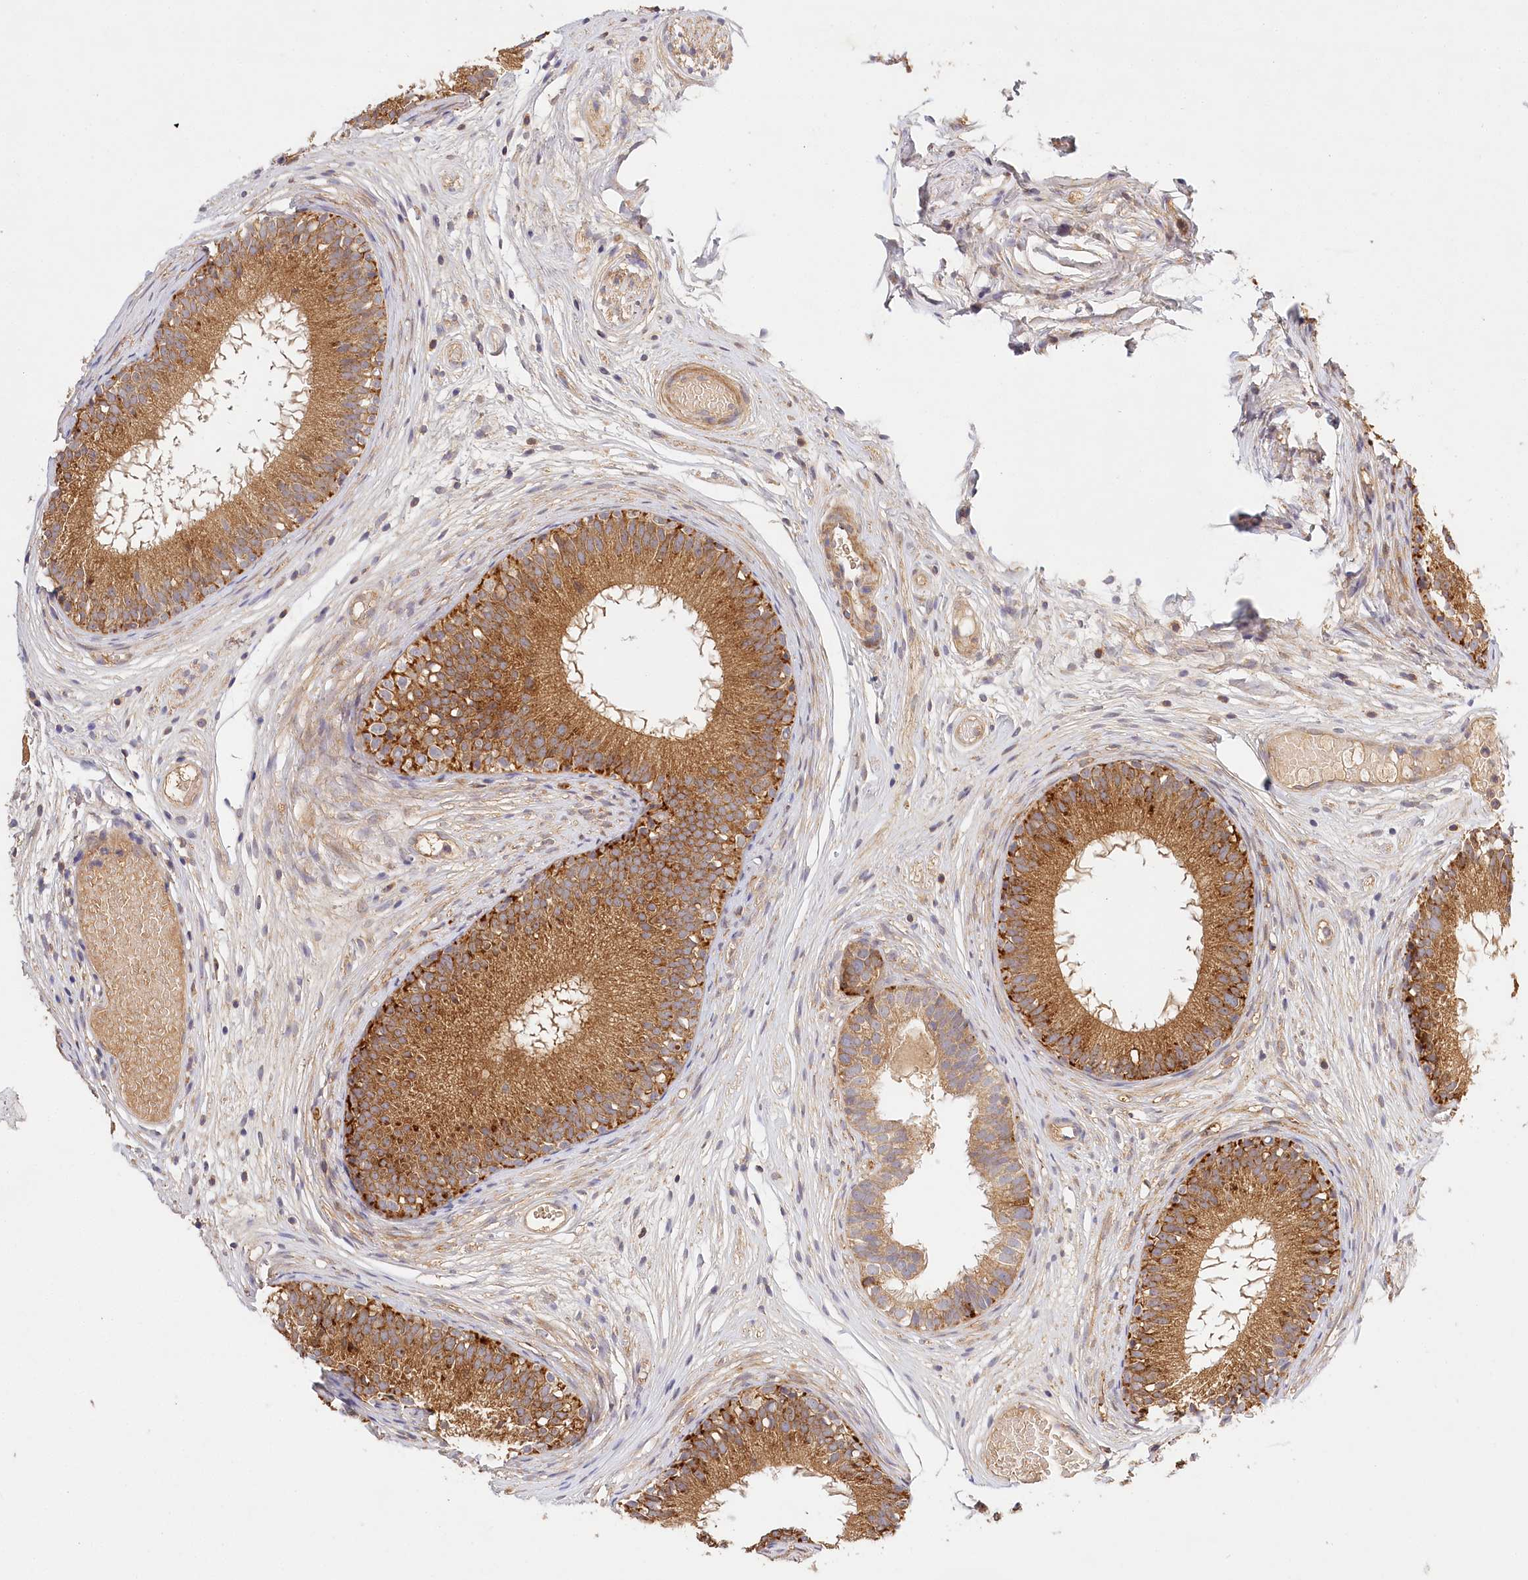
{"staining": {"intensity": "moderate", "quantity": ">75%", "location": "cytoplasmic/membranous"}, "tissue": "epididymis", "cell_type": "Glandular cells", "image_type": "normal", "snomed": [{"axis": "morphology", "description": "Normal tissue, NOS"}, {"axis": "morphology", "description": "Atrophy, NOS"}, {"axis": "topography", "description": "Testis"}, {"axis": "topography", "description": "Epididymis"}], "caption": "Glandular cells display medium levels of moderate cytoplasmic/membranous positivity in about >75% of cells in benign epididymis.", "gene": "LSS", "patient": {"sex": "male", "age": 18}}